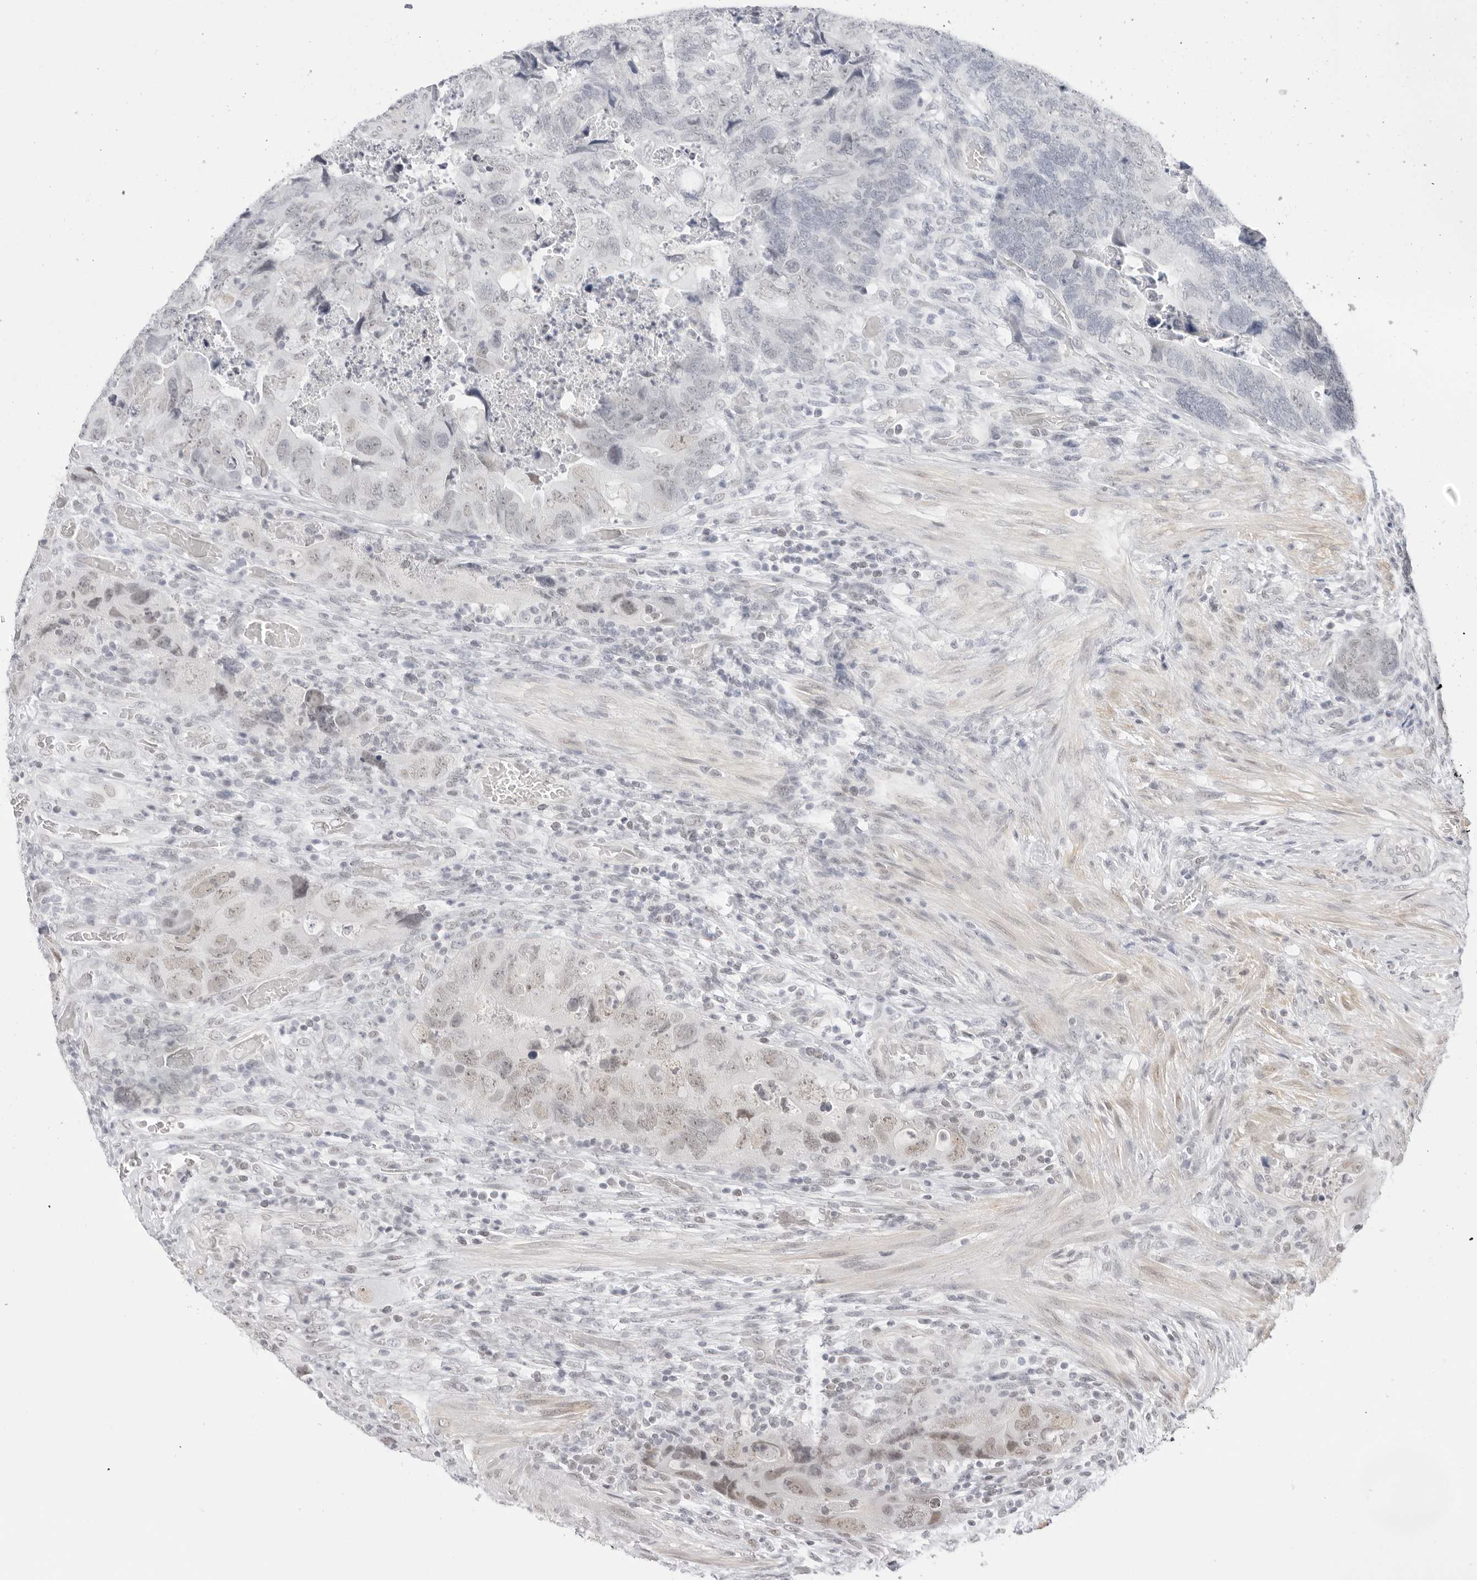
{"staining": {"intensity": "weak", "quantity": "<25%", "location": "nuclear"}, "tissue": "colorectal cancer", "cell_type": "Tumor cells", "image_type": "cancer", "snomed": [{"axis": "morphology", "description": "Adenocarcinoma, NOS"}, {"axis": "topography", "description": "Rectum"}], "caption": "This micrograph is of colorectal adenocarcinoma stained with immunohistochemistry to label a protein in brown with the nuclei are counter-stained blue. There is no expression in tumor cells. (DAB (3,3'-diaminobenzidine) immunohistochemistry with hematoxylin counter stain).", "gene": "TCIM", "patient": {"sex": "male", "age": 63}}